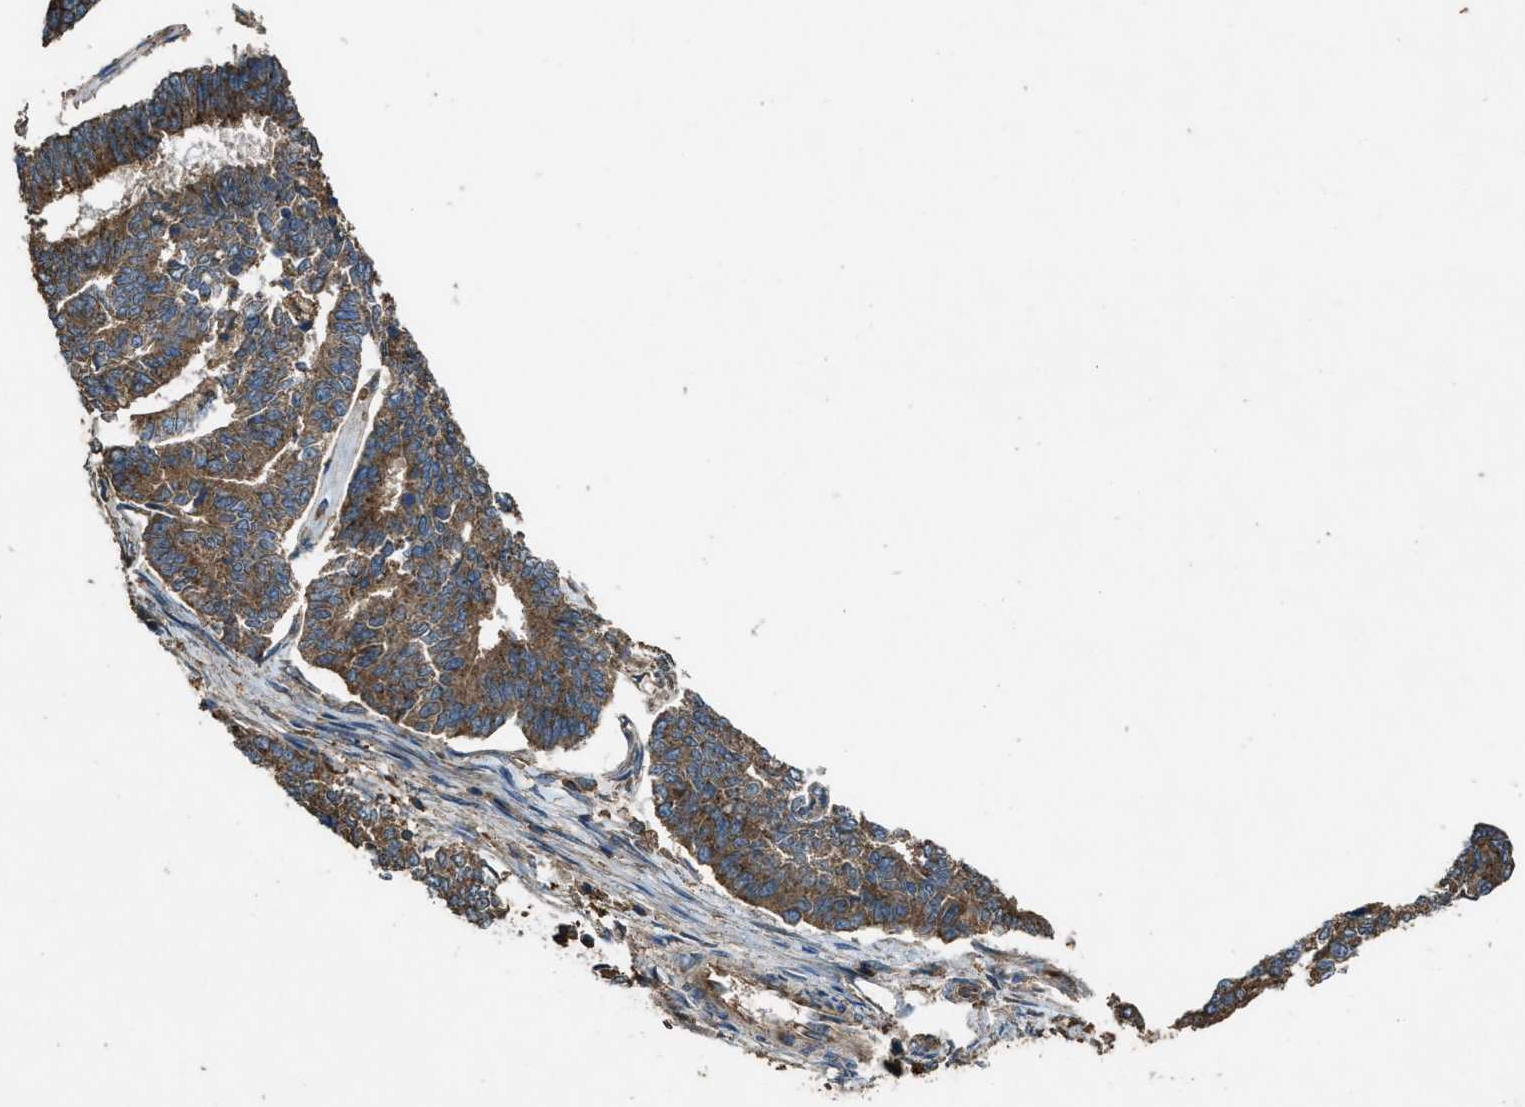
{"staining": {"intensity": "moderate", "quantity": ">75%", "location": "cytoplasmic/membranous"}, "tissue": "endometrial cancer", "cell_type": "Tumor cells", "image_type": "cancer", "snomed": [{"axis": "morphology", "description": "Adenocarcinoma, NOS"}, {"axis": "topography", "description": "Endometrium"}], "caption": "Immunohistochemistry micrograph of human endometrial cancer stained for a protein (brown), which shows medium levels of moderate cytoplasmic/membranous positivity in approximately >75% of tumor cells.", "gene": "MAP3K8", "patient": {"sex": "female", "age": 70}}